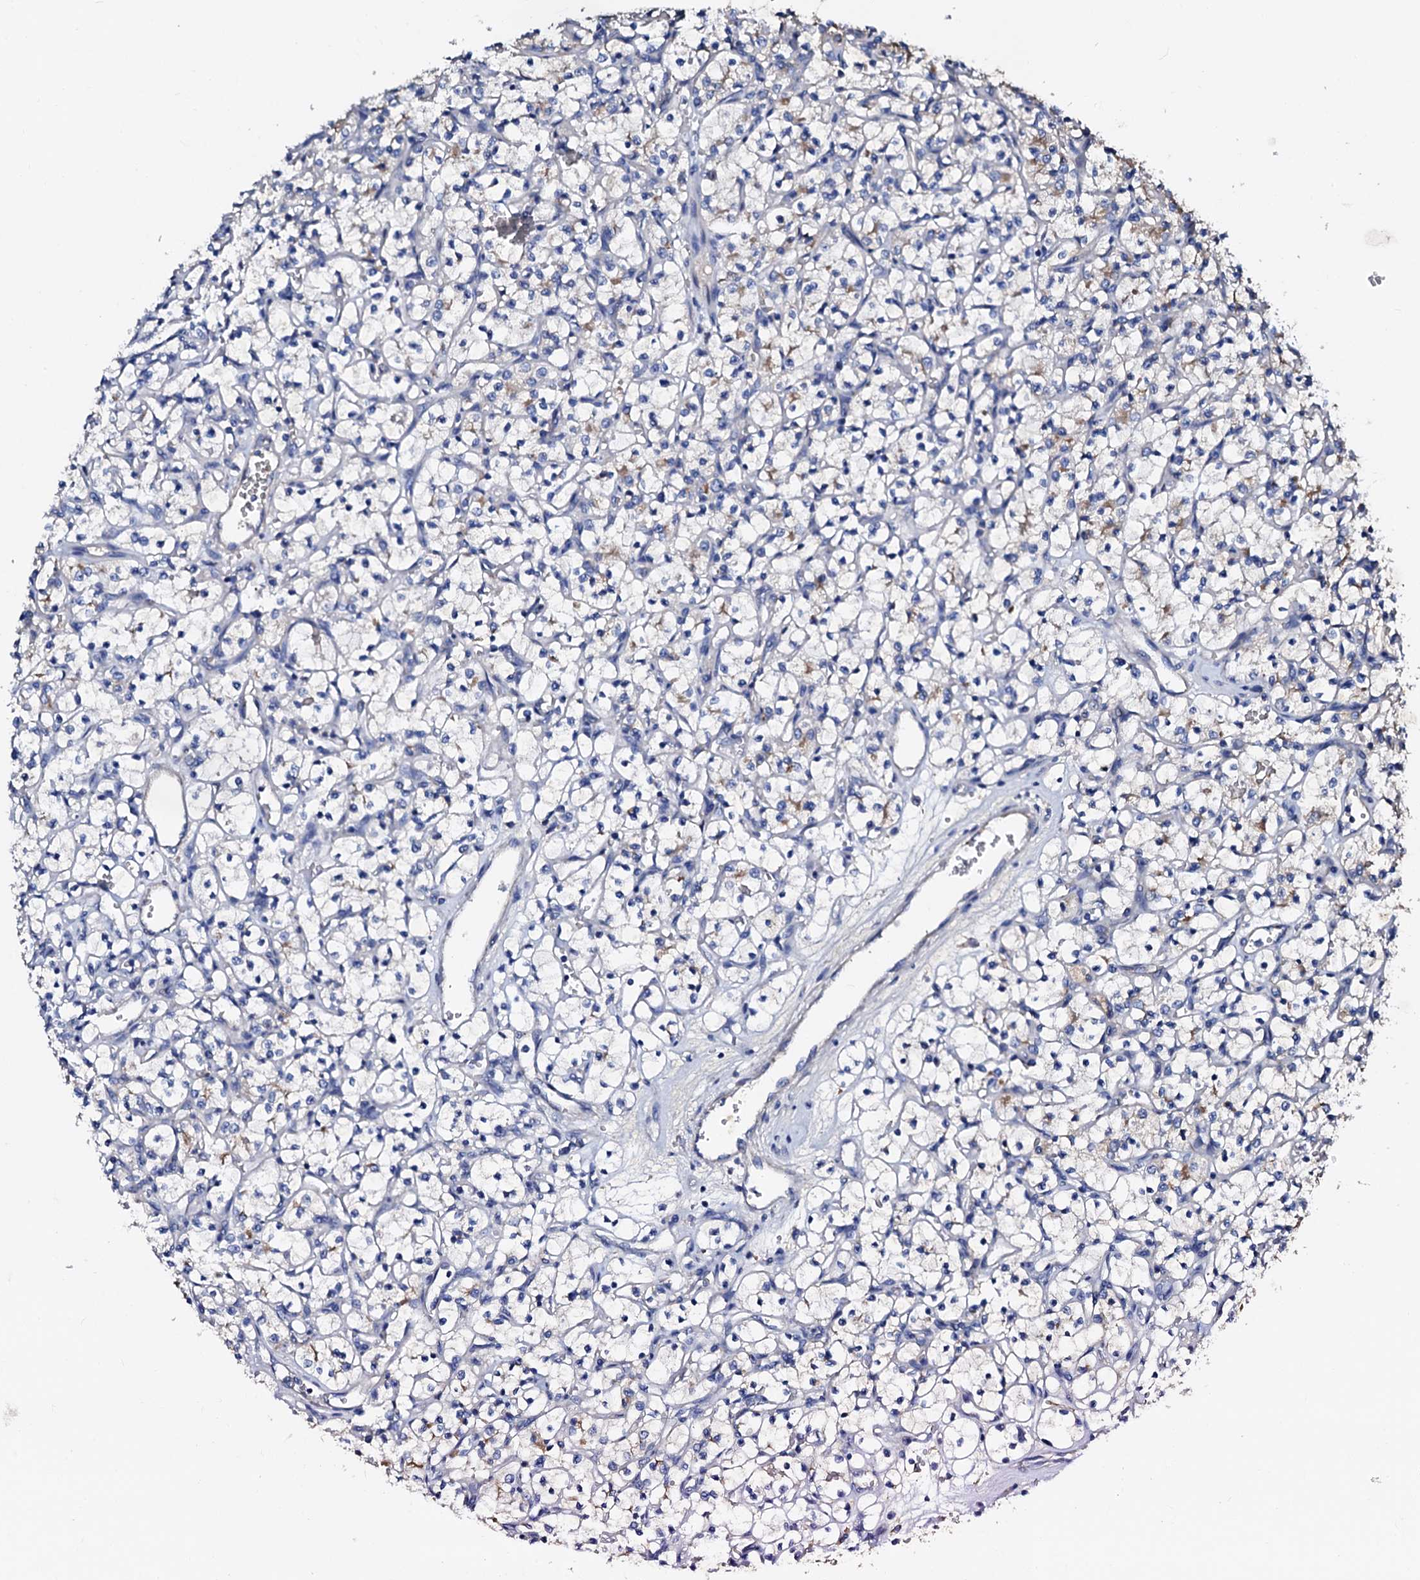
{"staining": {"intensity": "negative", "quantity": "none", "location": "none"}, "tissue": "renal cancer", "cell_type": "Tumor cells", "image_type": "cancer", "snomed": [{"axis": "morphology", "description": "Adenocarcinoma, NOS"}, {"axis": "topography", "description": "Kidney"}], "caption": "Immunohistochemistry photomicrograph of neoplastic tissue: renal adenocarcinoma stained with DAB (3,3'-diaminobenzidine) displays no significant protein expression in tumor cells. The staining was performed using DAB (3,3'-diaminobenzidine) to visualize the protein expression in brown, while the nuclei were stained in blue with hematoxylin (Magnification: 20x).", "gene": "CSKMT", "patient": {"sex": "female", "age": 69}}